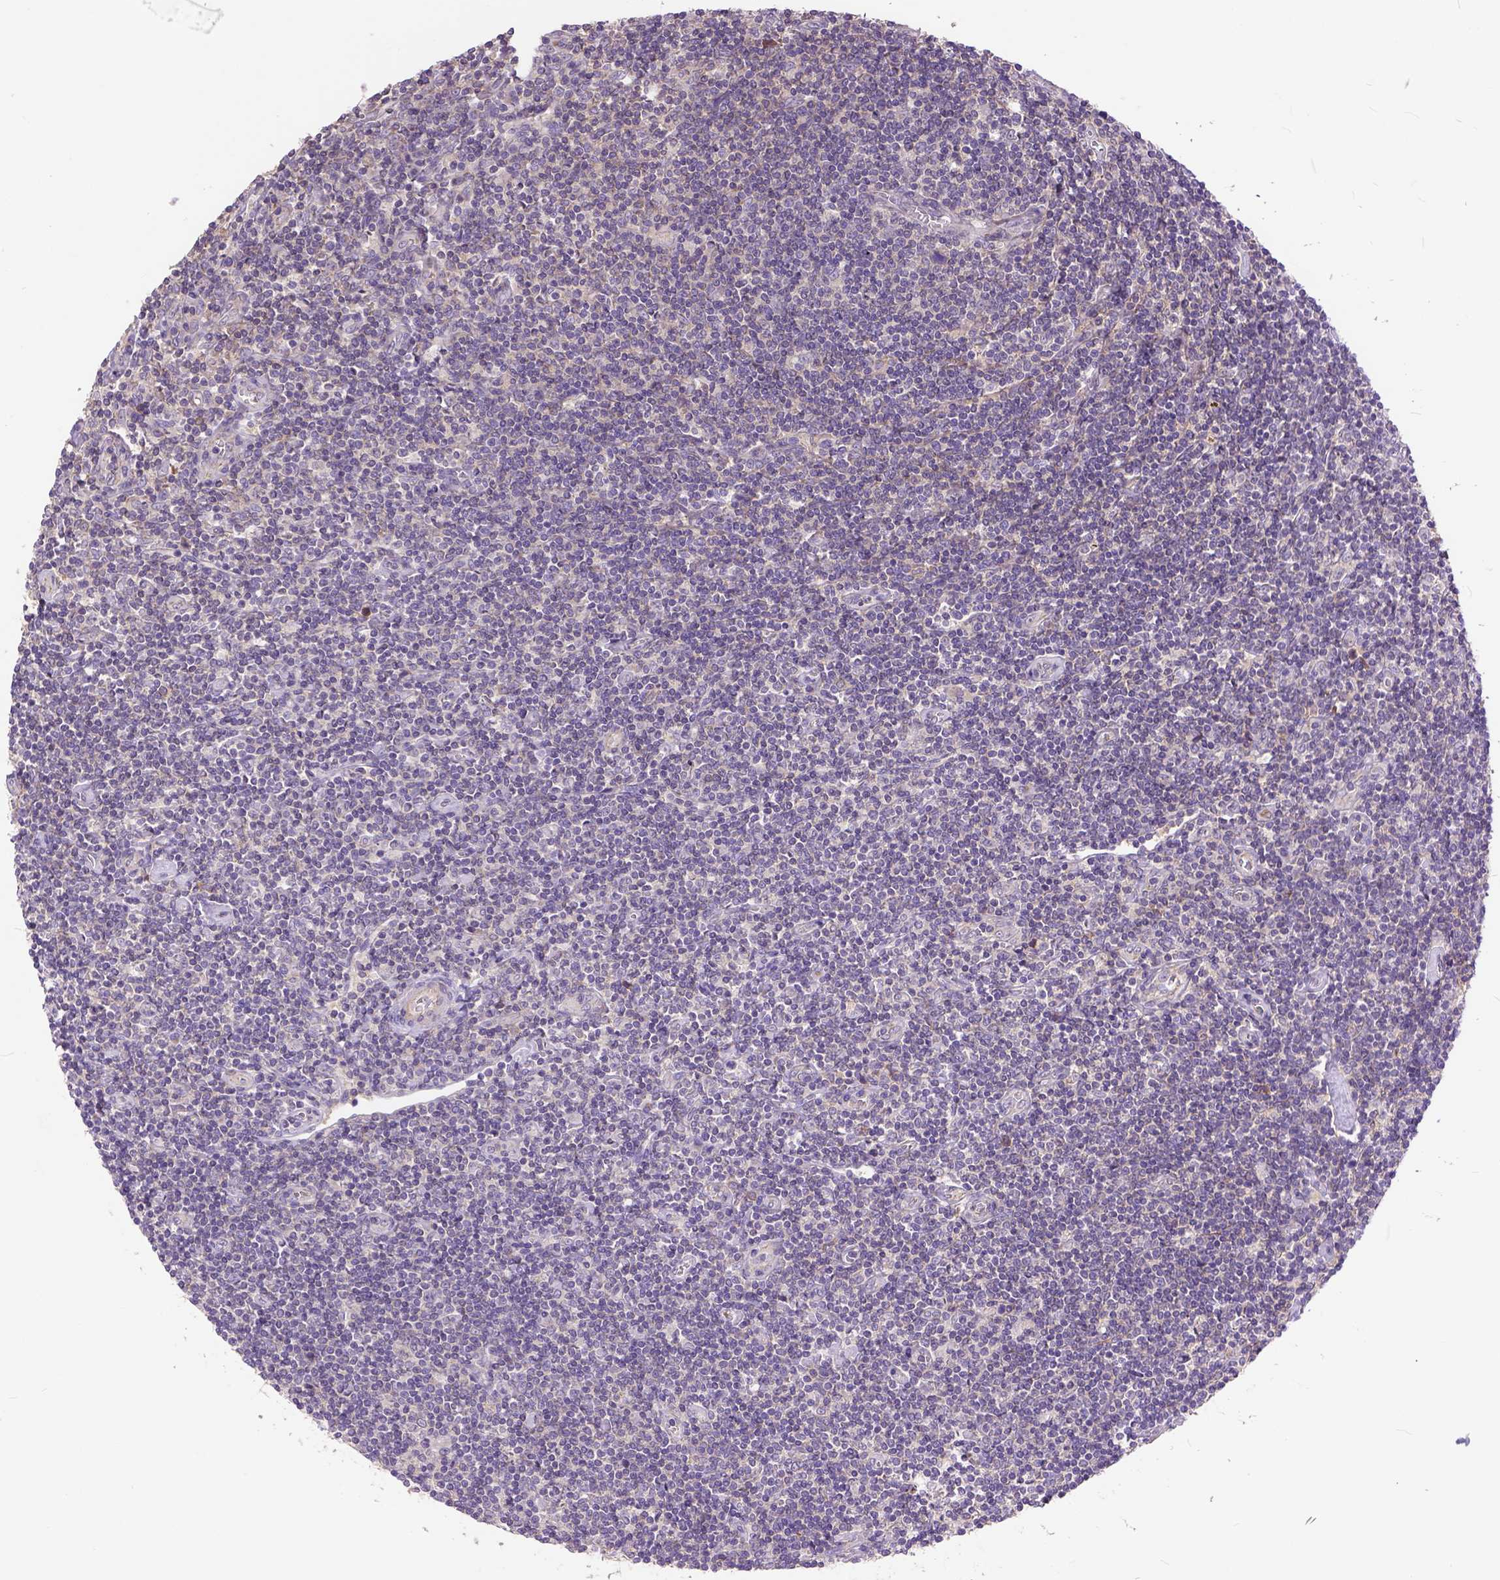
{"staining": {"intensity": "negative", "quantity": "none", "location": "none"}, "tissue": "lymphoma", "cell_type": "Tumor cells", "image_type": "cancer", "snomed": [{"axis": "morphology", "description": "Hodgkin's disease, NOS"}, {"axis": "topography", "description": "Lymph node"}], "caption": "Protein analysis of lymphoma exhibits no significant expression in tumor cells.", "gene": "BANF2", "patient": {"sex": "male", "age": 40}}